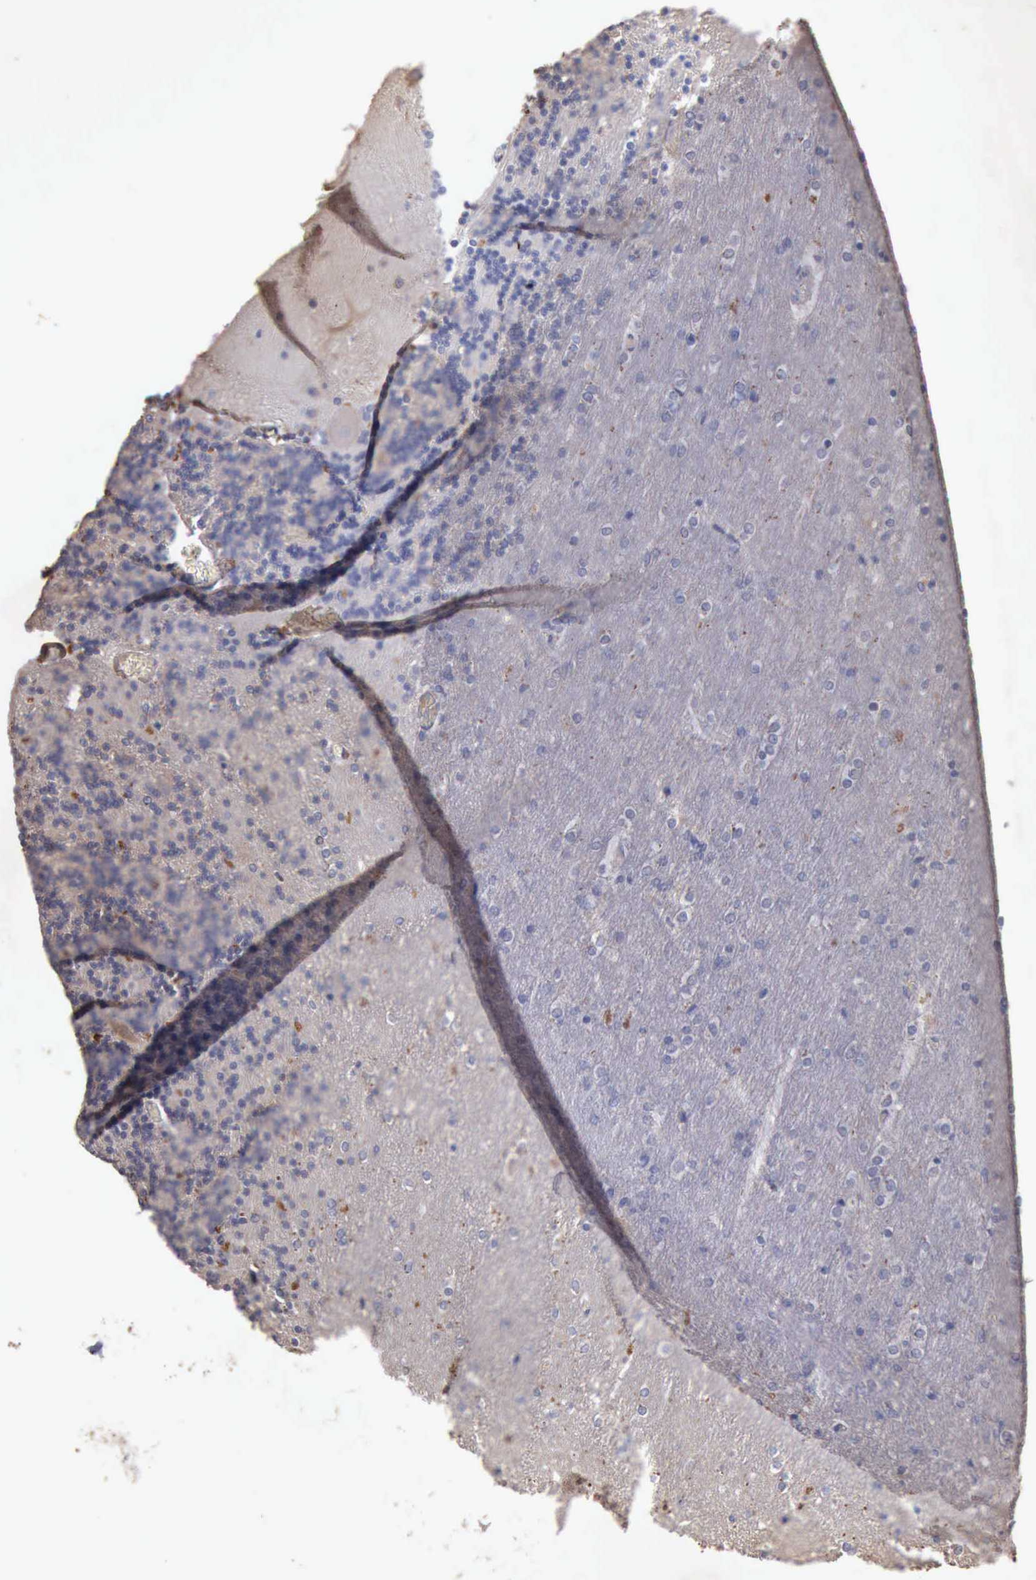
{"staining": {"intensity": "negative", "quantity": "none", "location": "none"}, "tissue": "cerebellum", "cell_type": "Cells in granular layer", "image_type": "normal", "snomed": [{"axis": "morphology", "description": "Normal tissue, NOS"}, {"axis": "topography", "description": "Cerebellum"}], "caption": "Immunohistochemistry (IHC) photomicrograph of unremarkable cerebellum: cerebellum stained with DAB (3,3'-diaminobenzidine) exhibits no significant protein positivity in cells in granular layer. The staining is performed using DAB (3,3'-diaminobenzidine) brown chromogen with nuclei counter-stained in using hematoxylin.", "gene": "KRT6B", "patient": {"sex": "female", "age": 54}}